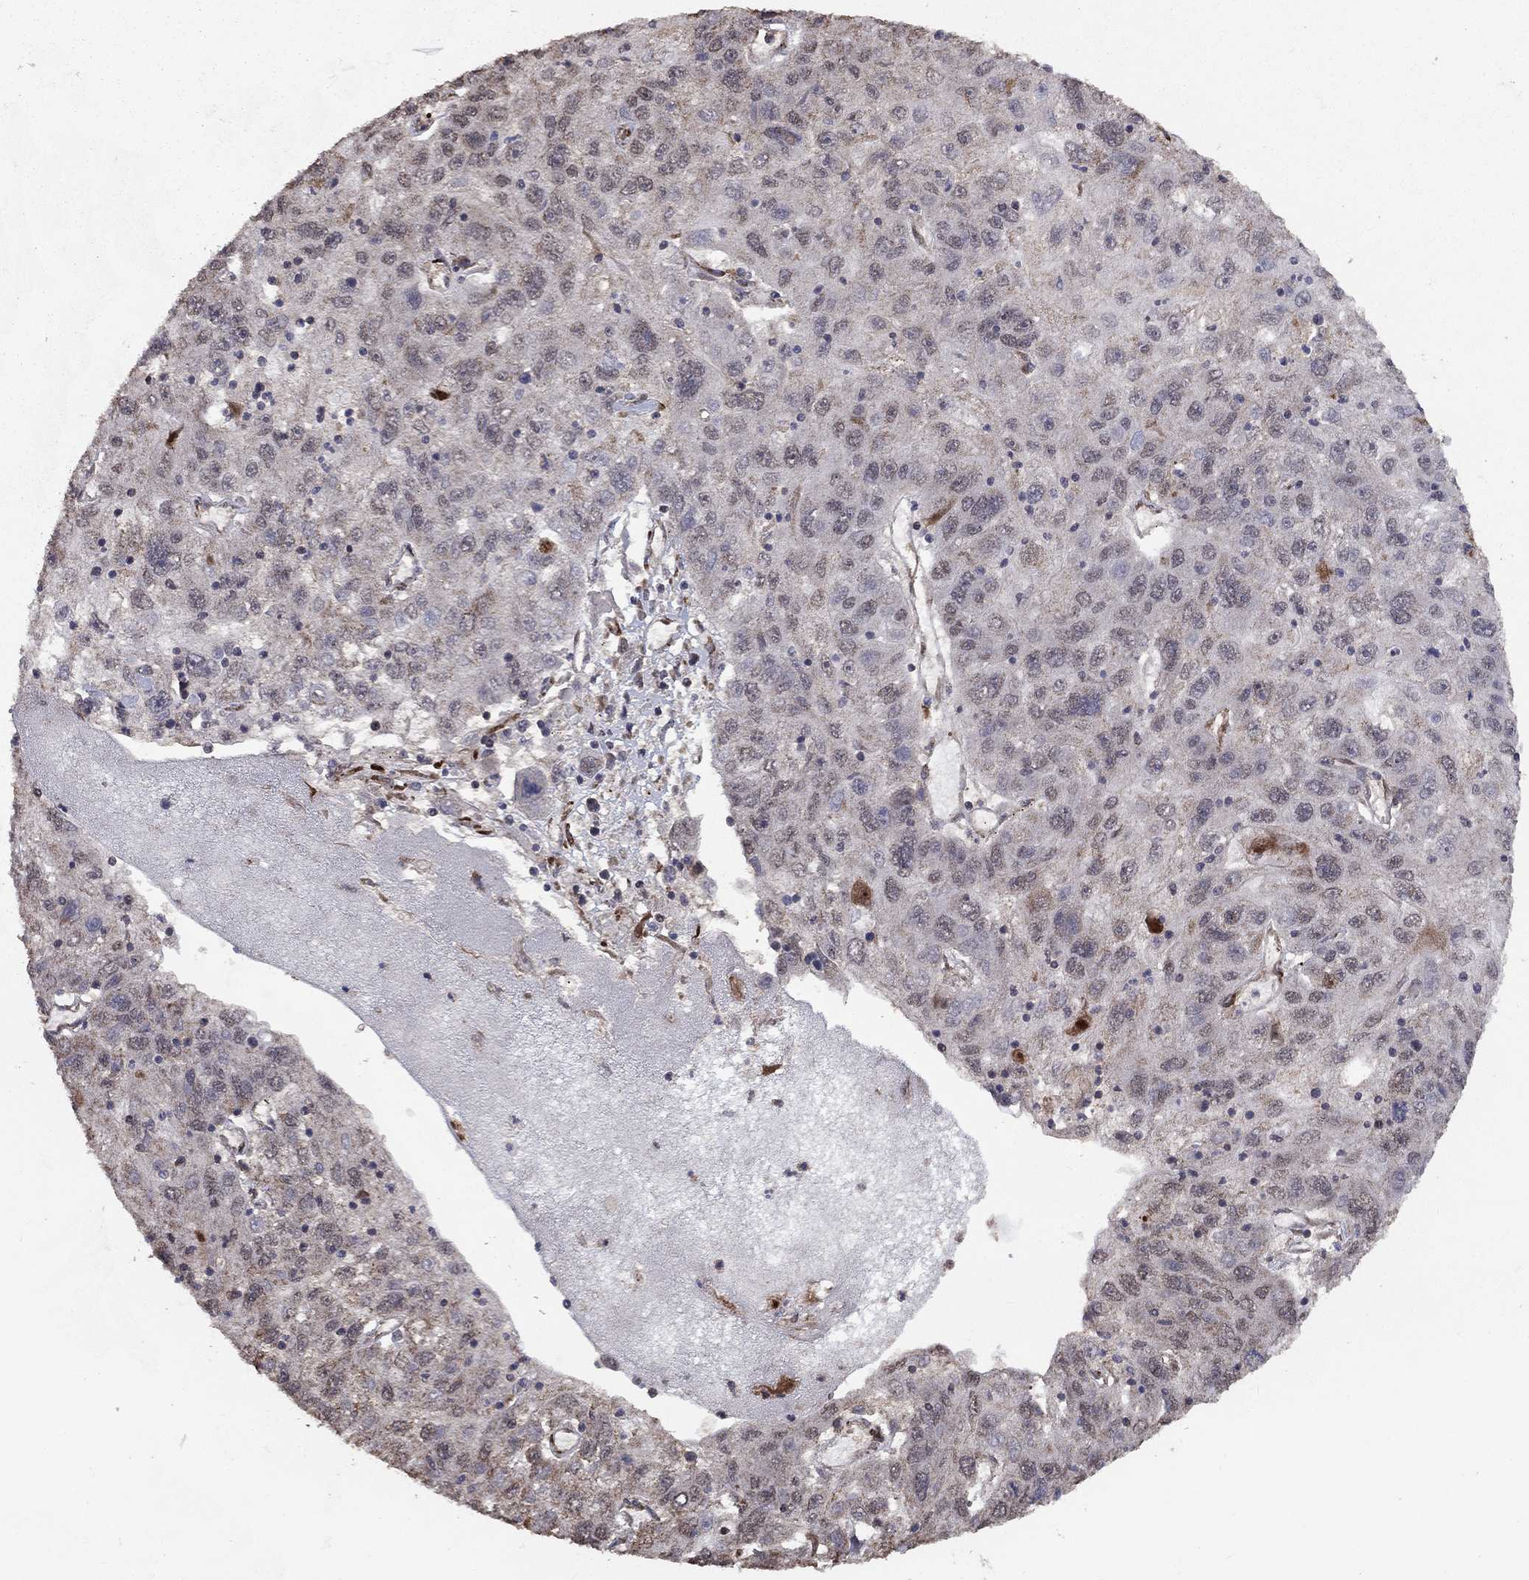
{"staining": {"intensity": "negative", "quantity": "none", "location": "none"}, "tissue": "stomach cancer", "cell_type": "Tumor cells", "image_type": "cancer", "snomed": [{"axis": "morphology", "description": "Adenocarcinoma, NOS"}, {"axis": "topography", "description": "Stomach"}], "caption": "Immunohistochemistry (IHC) of human stomach adenocarcinoma shows no expression in tumor cells.", "gene": "COL18A1", "patient": {"sex": "male", "age": 56}}